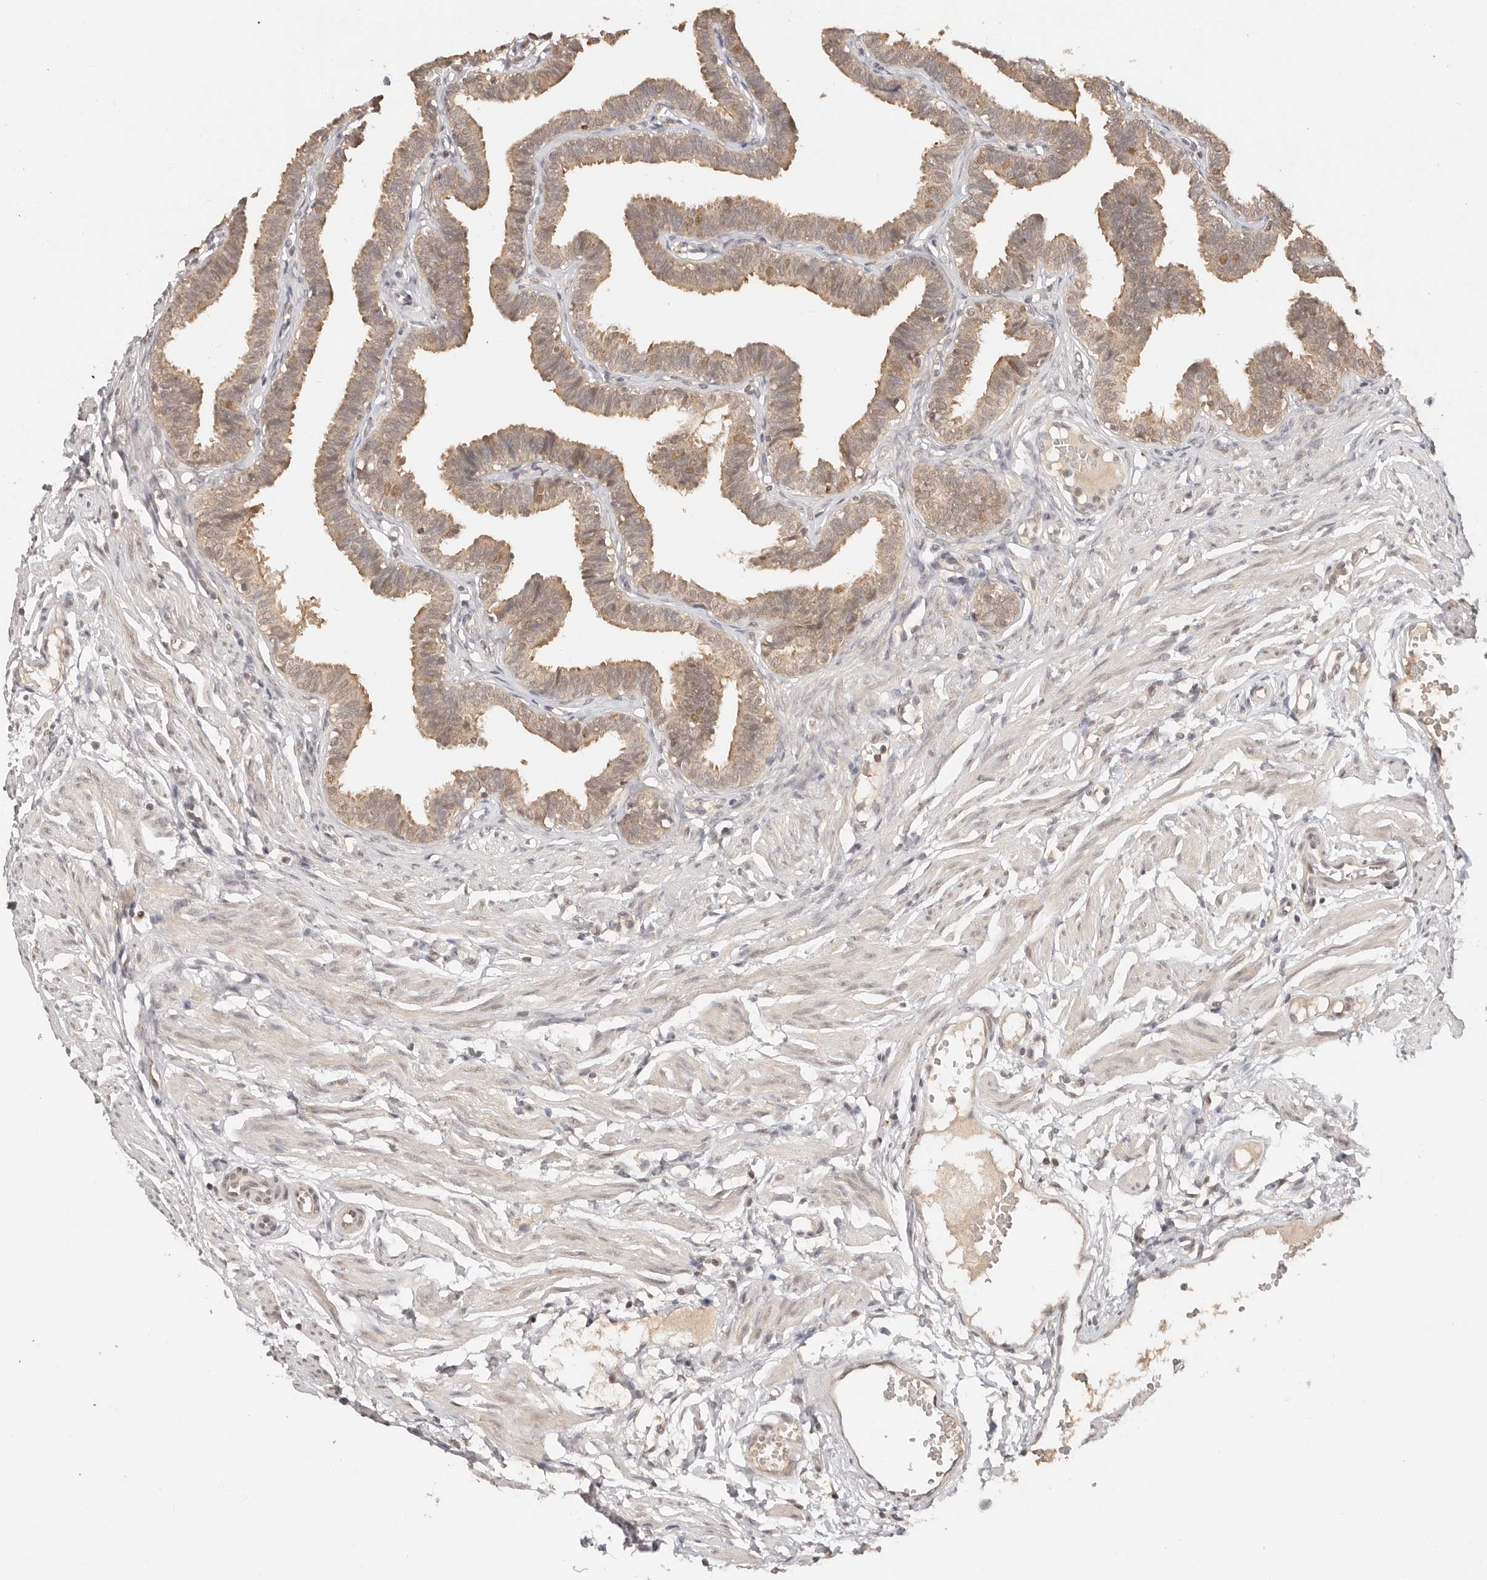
{"staining": {"intensity": "moderate", "quantity": ">75%", "location": "cytoplasmic/membranous,nuclear"}, "tissue": "fallopian tube", "cell_type": "Glandular cells", "image_type": "normal", "snomed": [{"axis": "morphology", "description": "Normal tissue, NOS"}, {"axis": "topography", "description": "Fallopian tube"}, {"axis": "topography", "description": "Ovary"}], "caption": "The histopathology image displays staining of normal fallopian tube, revealing moderate cytoplasmic/membranous,nuclear protein positivity (brown color) within glandular cells.", "gene": "PSMA5", "patient": {"sex": "female", "age": 23}}